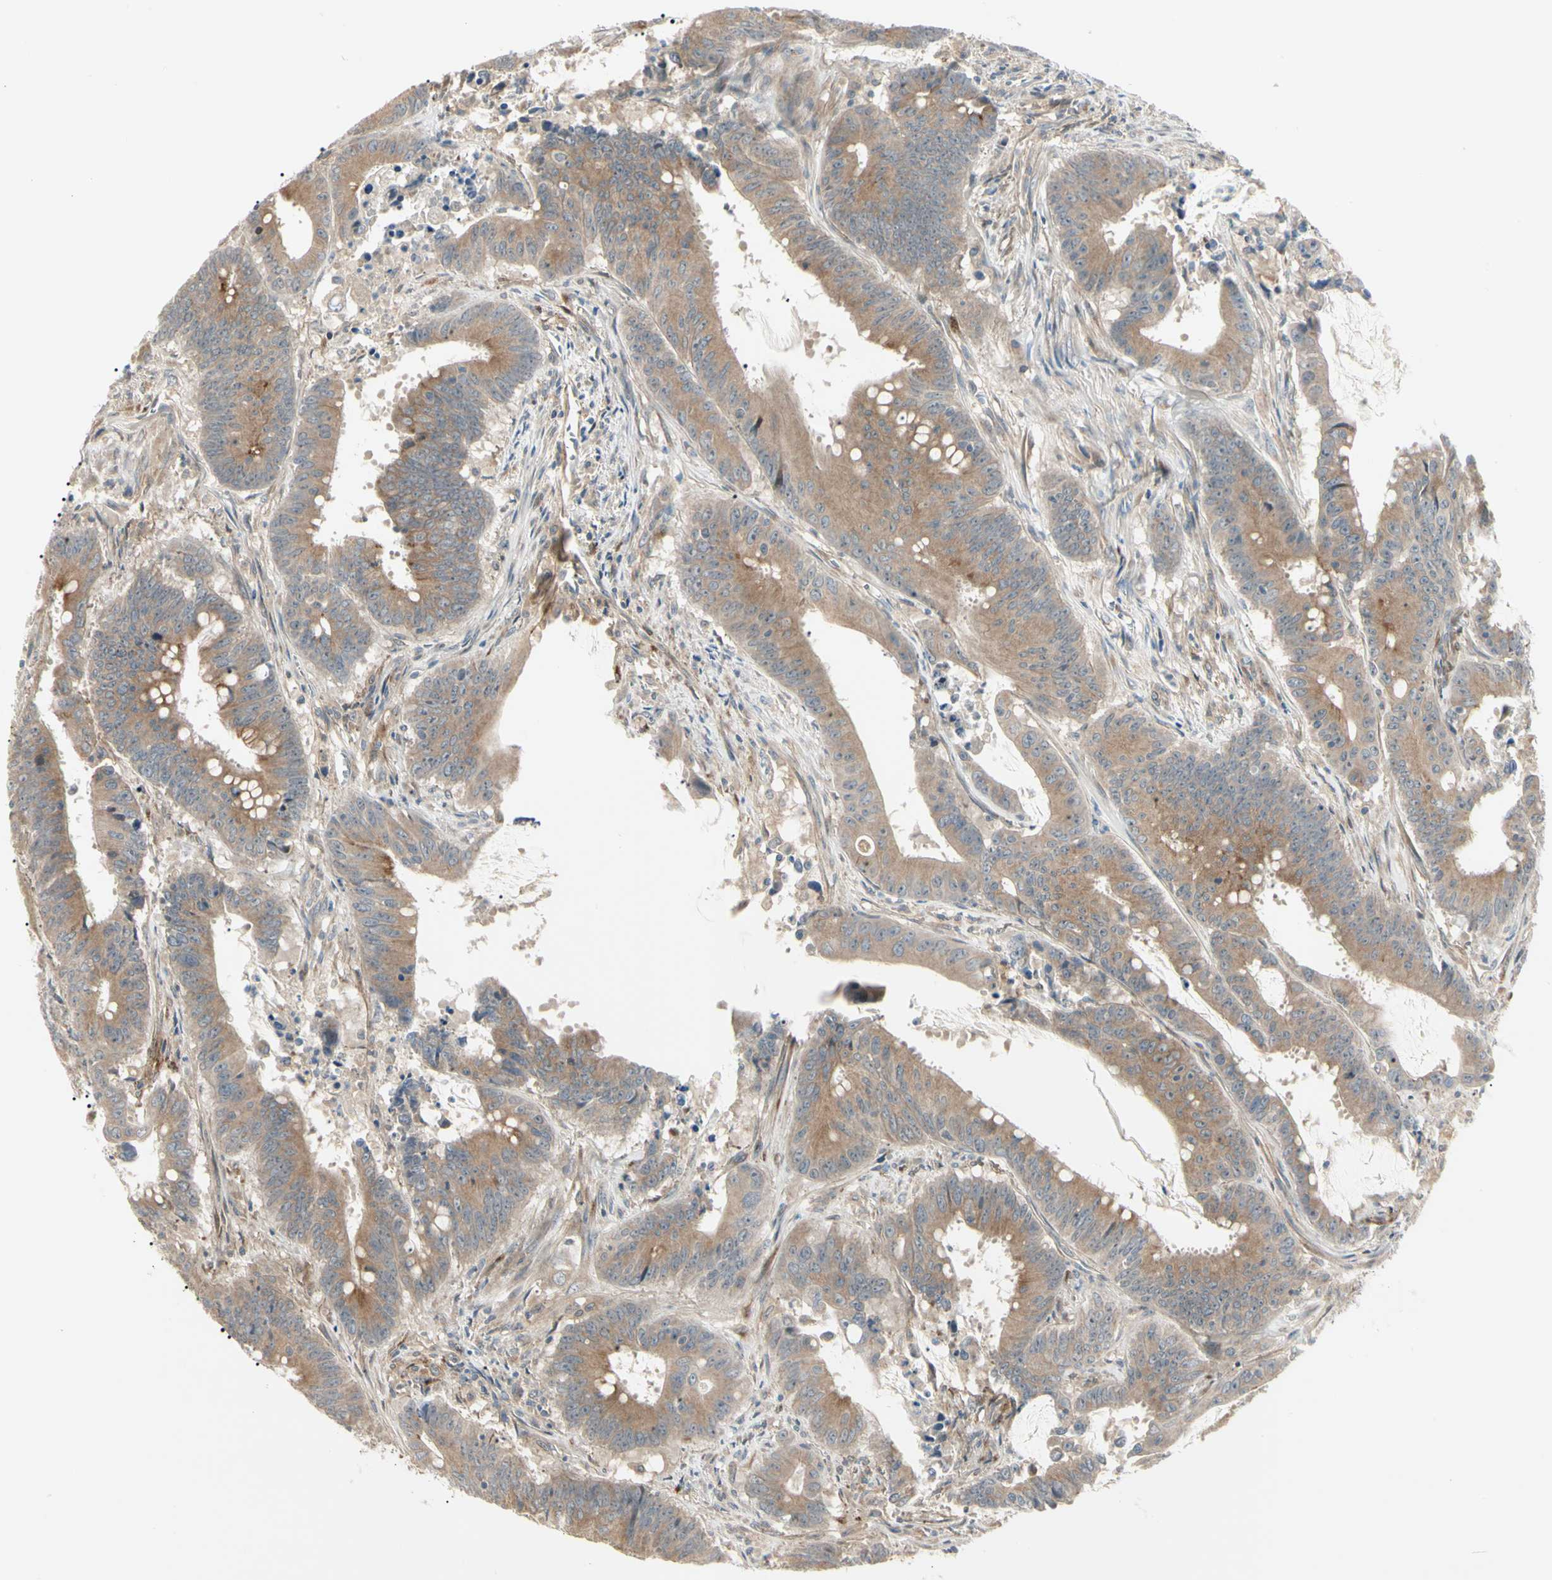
{"staining": {"intensity": "moderate", "quantity": ">75%", "location": "cytoplasmic/membranous"}, "tissue": "colorectal cancer", "cell_type": "Tumor cells", "image_type": "cancer", "snomed": [{"axis": "morphology", "description": "Adenocarcinoma, NOS"}, {"axis": "topography", "description": "Colon"}], "caption": "Tumor cells reveal medium levels of moderate cytoplasmic/membranous expression in approximately >75% of cells in colorectal cancer.", "gene": "F2R", "patient": {"sex": "male", "age": 45}}